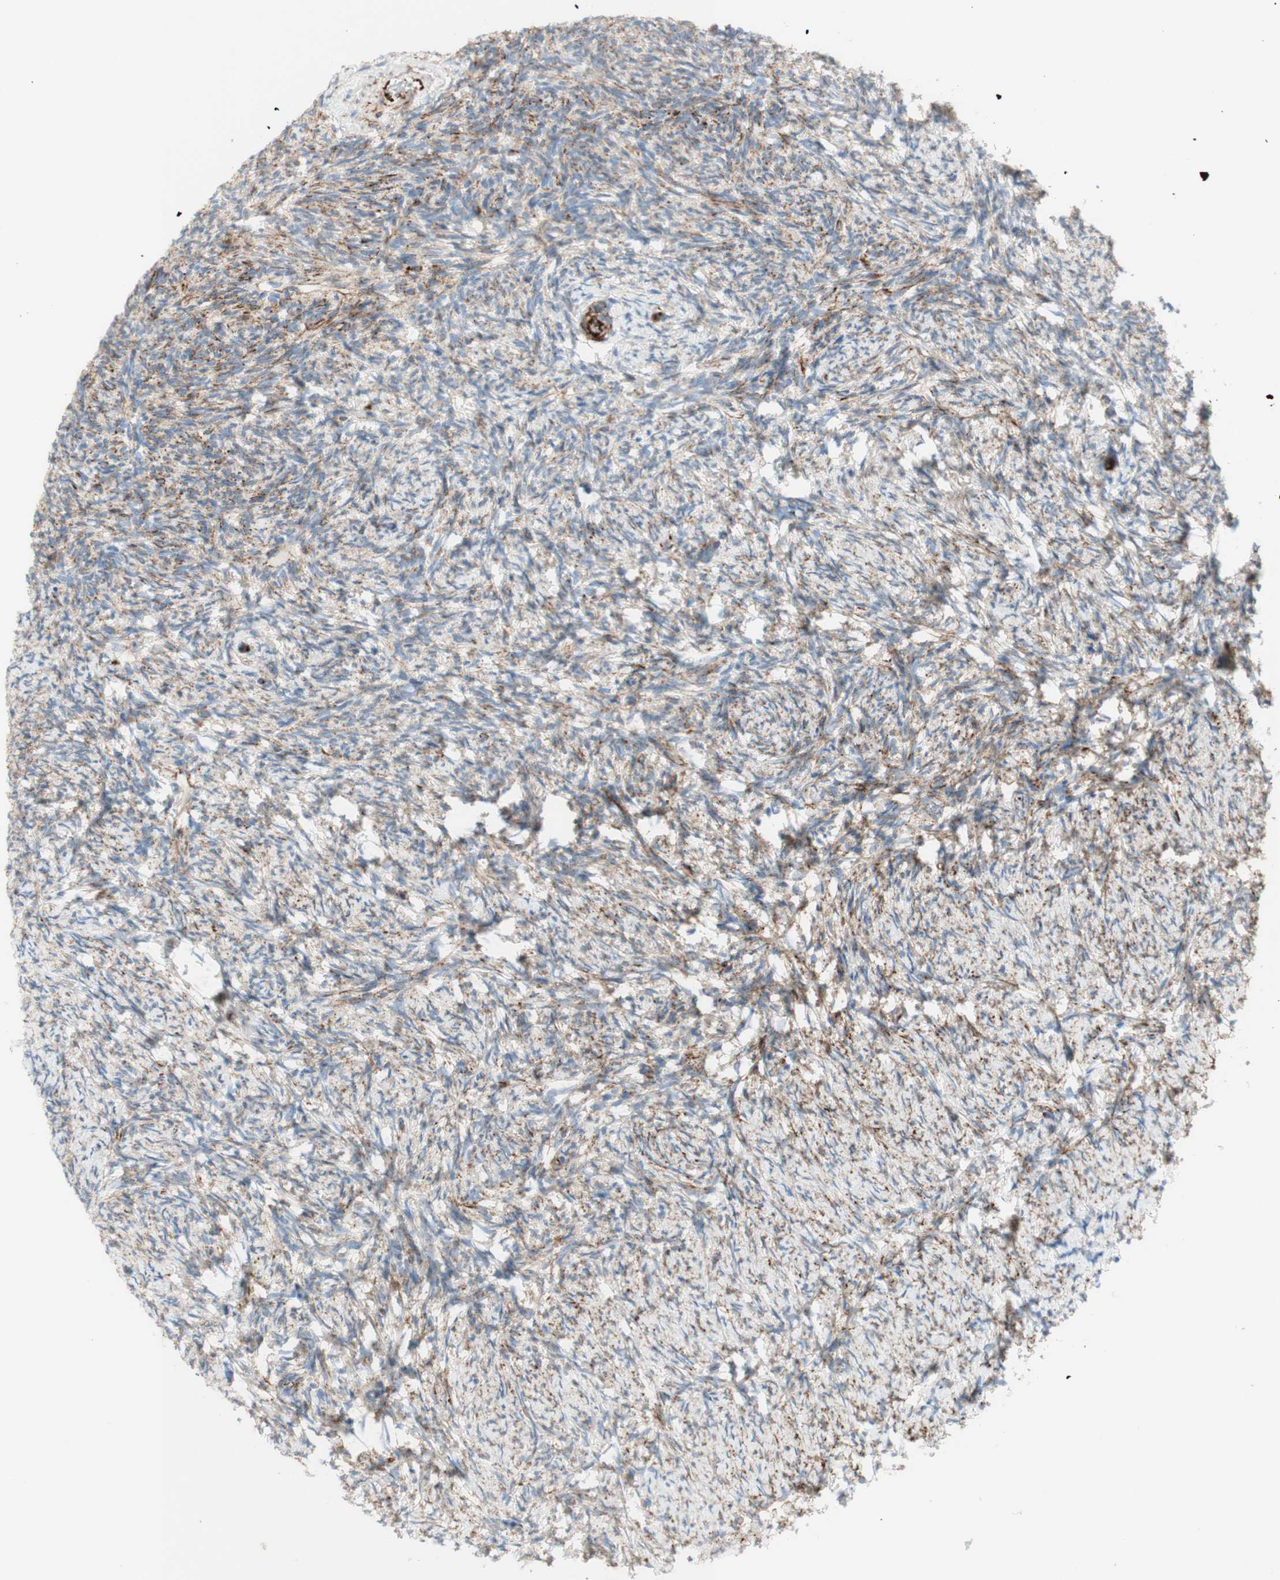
{"staining": {"intensity": "negative", "quantity": "none", "location": "none"}, "tissue": "ovary", "cell_type": "Follicle cells", "image_type": "normal", "snomed": [{"axis": "morphology", "description": "Normal tissue, NOS"}, {"axis": "topography", "description": "Ovary"}], "caption": "Follicle cells are negative for protein expression in unremarkable human ovary. (Immunohistochemistry, brightfield microscopy, high magnification).", "gene": "POU2AF1", "patient": {"sex": "female", "age": 60}}